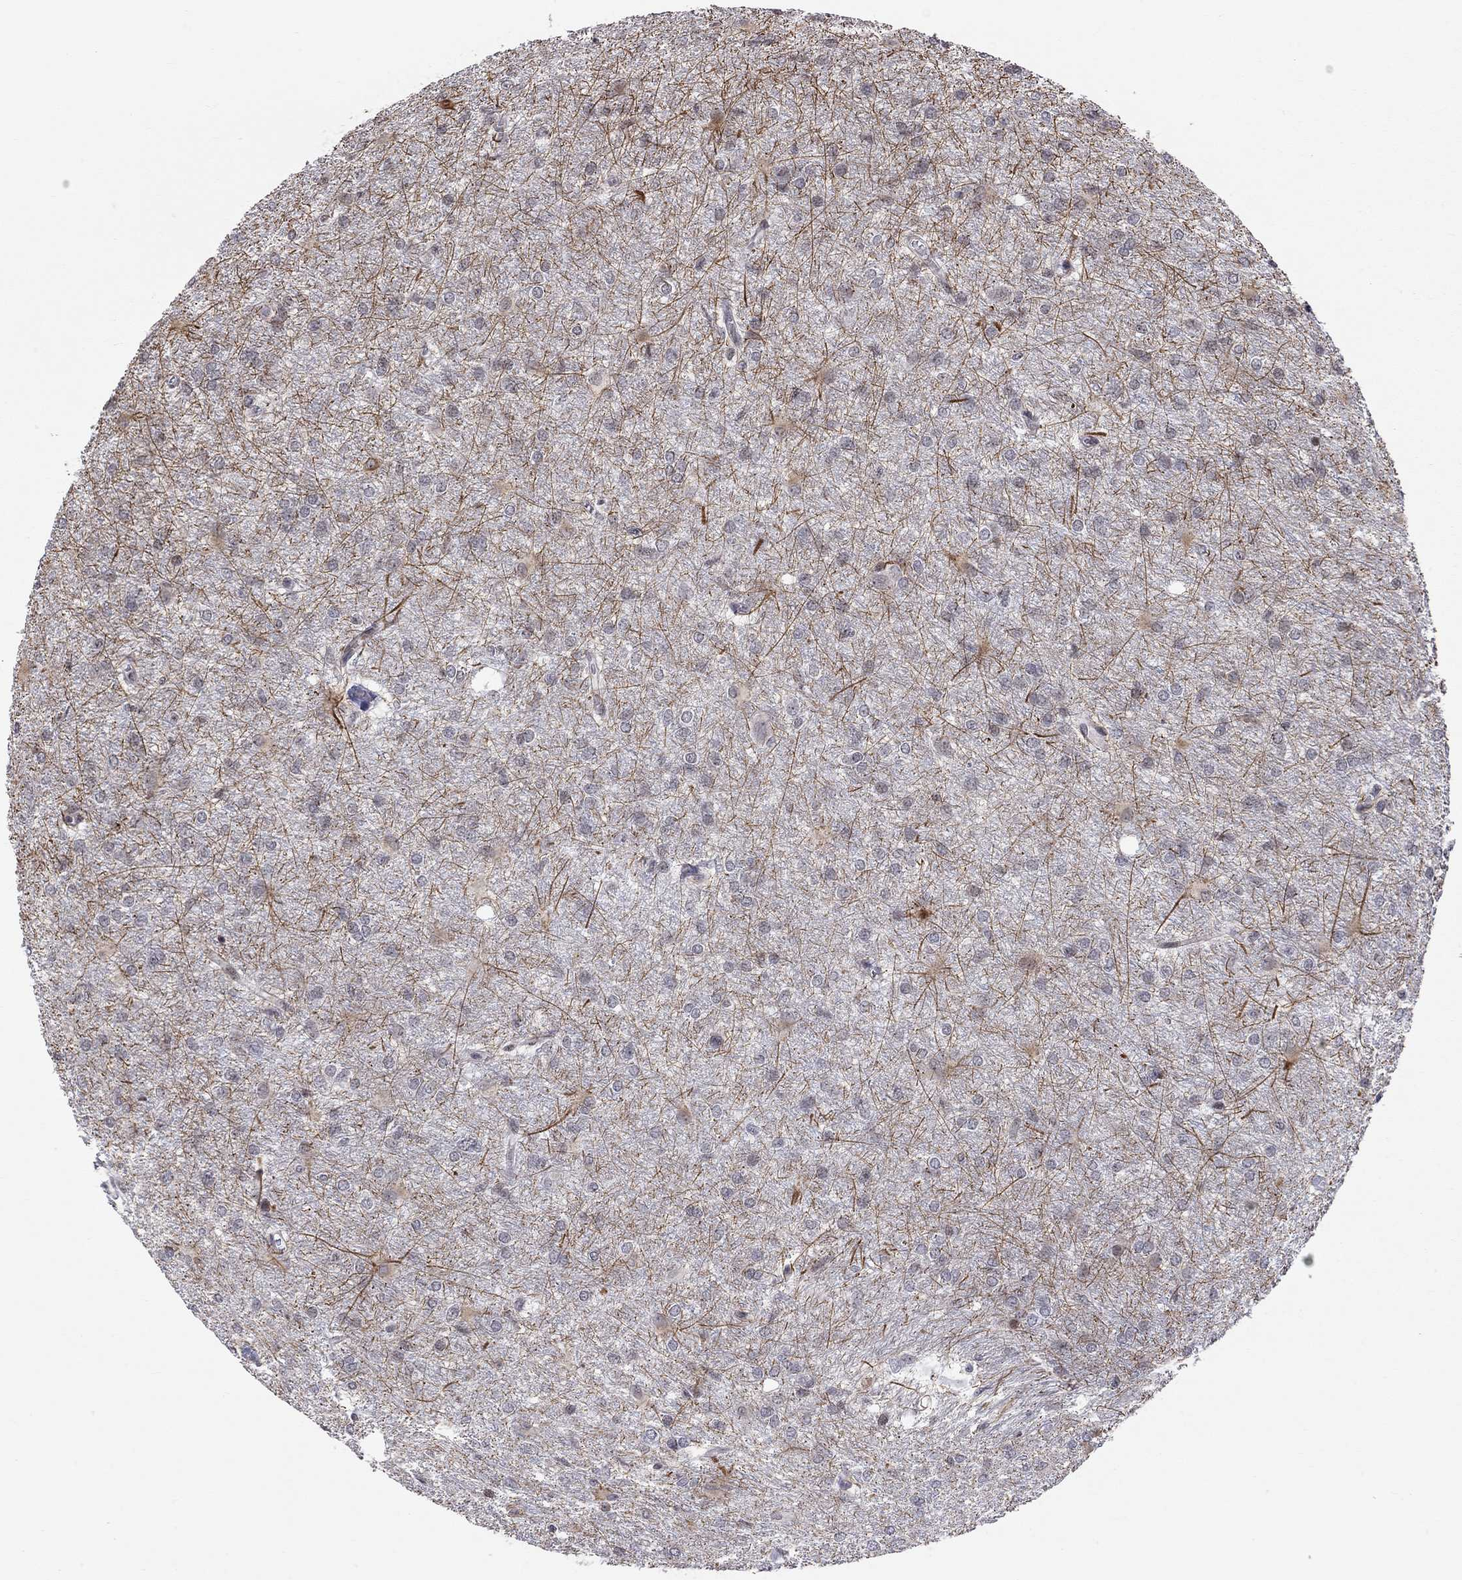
{"staining": {"intensity": "negative", "quantity": "none", "location": "none"}, "tissue": "glioma", "cell_type": "Tumor cells", "image_type": "cancer", "snomed": [{"axis": "morphology", "description": "Glioma, malignant, High grade"}, {"axis": "topography", "description": "Brain"}], "caption": "Immunohistochemistry histopathology image of neoplastic tissue: high-grade glioma (malignant) stained with DAB (3,3'-diaminobenzidine) shows no significant protein positivity in tumor cells.", "gene": "MTNR1B", "patient": {"sex": "male", "age": 68}}